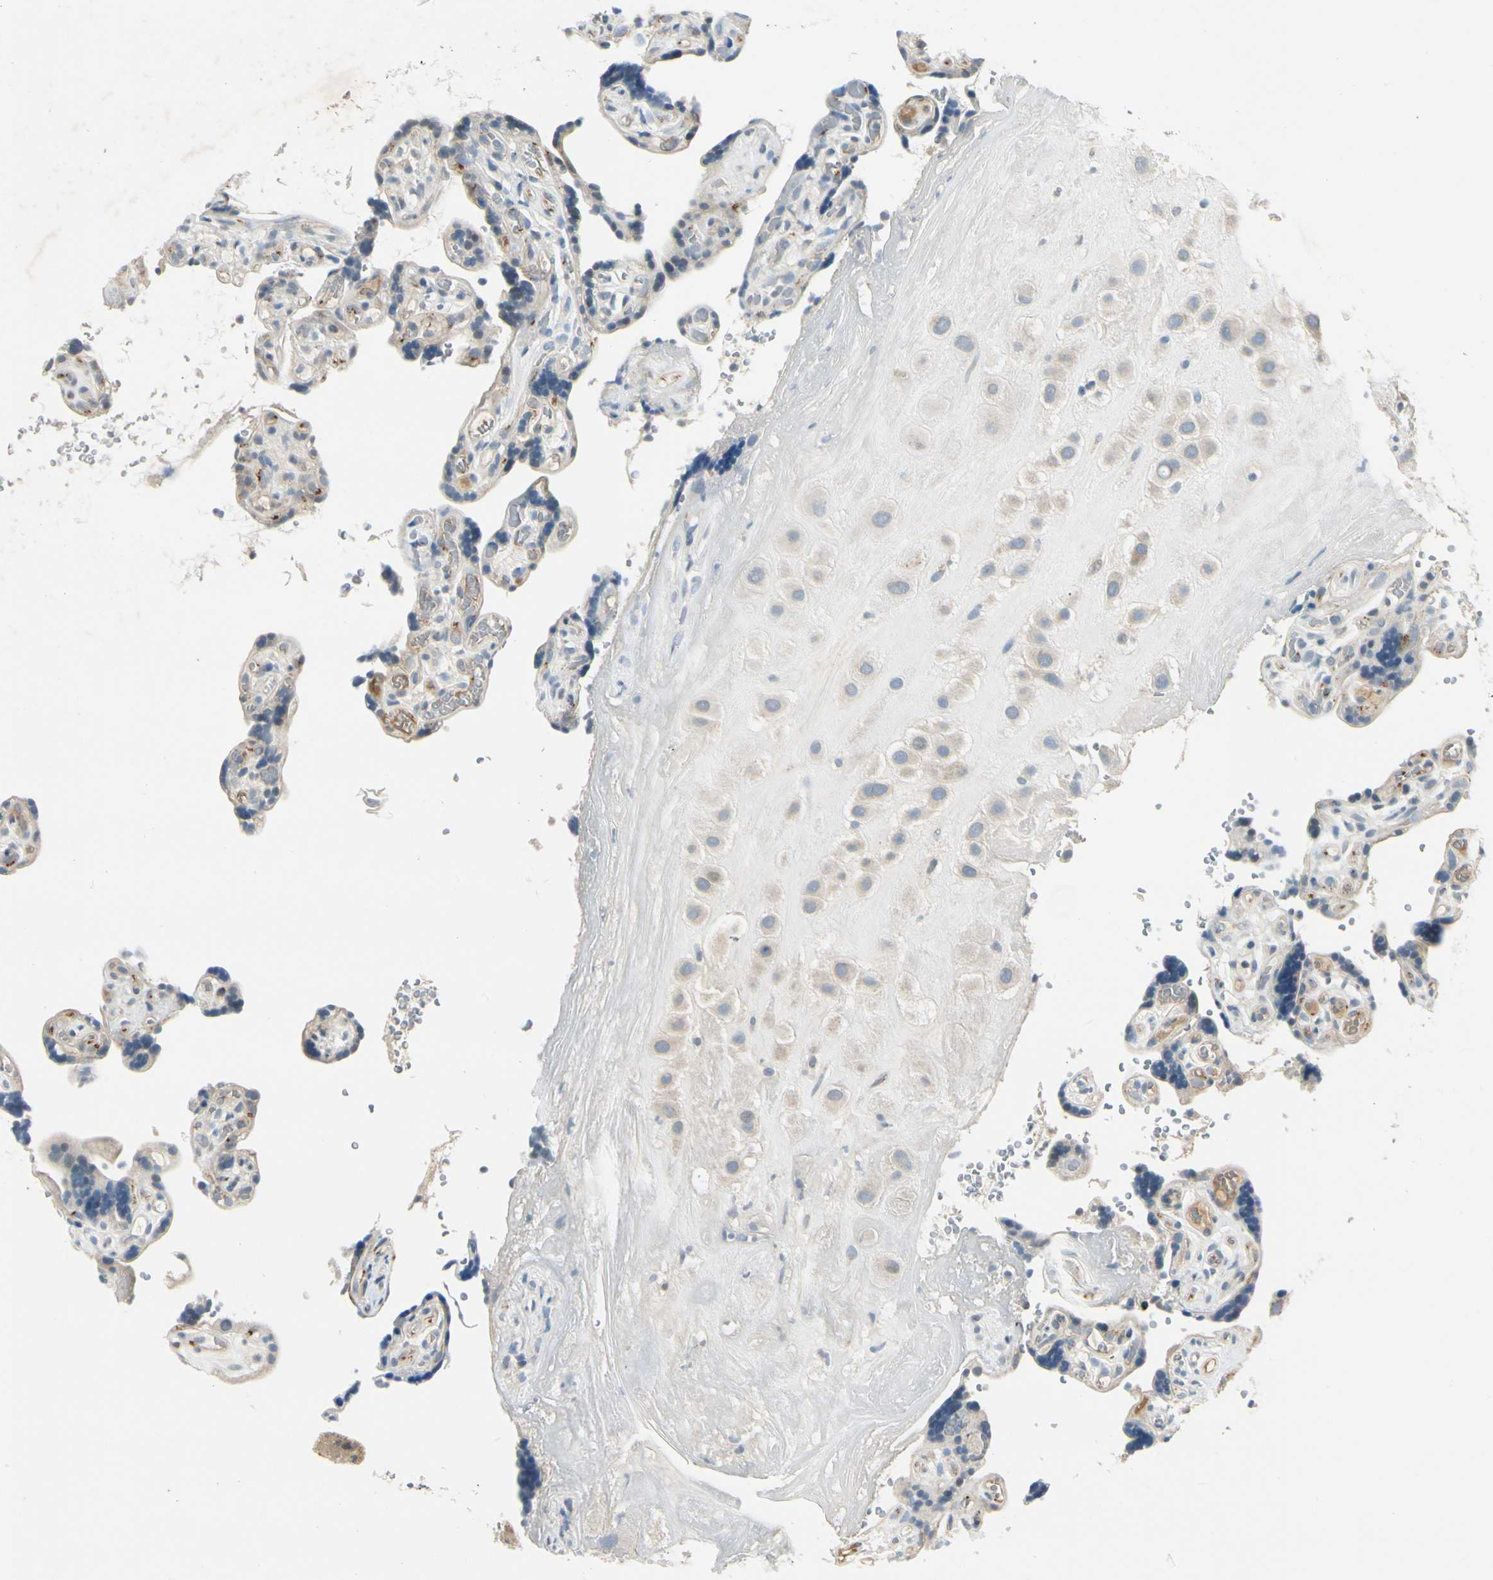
{"staining": {"intensity": "weak", "quantity": ">75%", "location": "cytoplasmic/membranous"}, "tissue": "placenta", "cell_type": "Decidual cells", "image_type": "normal", "snomed": [{"axis": "morphology", "description": "Normal tissue, NOS"}, {"axis": "topography", "description": "Placenta"}], "caption": "Immunohistochemical staining of normal placenta exhibits low levels of weak cytoplasmic/membranous staining in about >75% of decidual cells. (brown staining indicates protein expression, while blue staining denotes nuclei).", "gene": "MANSC1", "patient": {"sex": "female", "age": 30}}